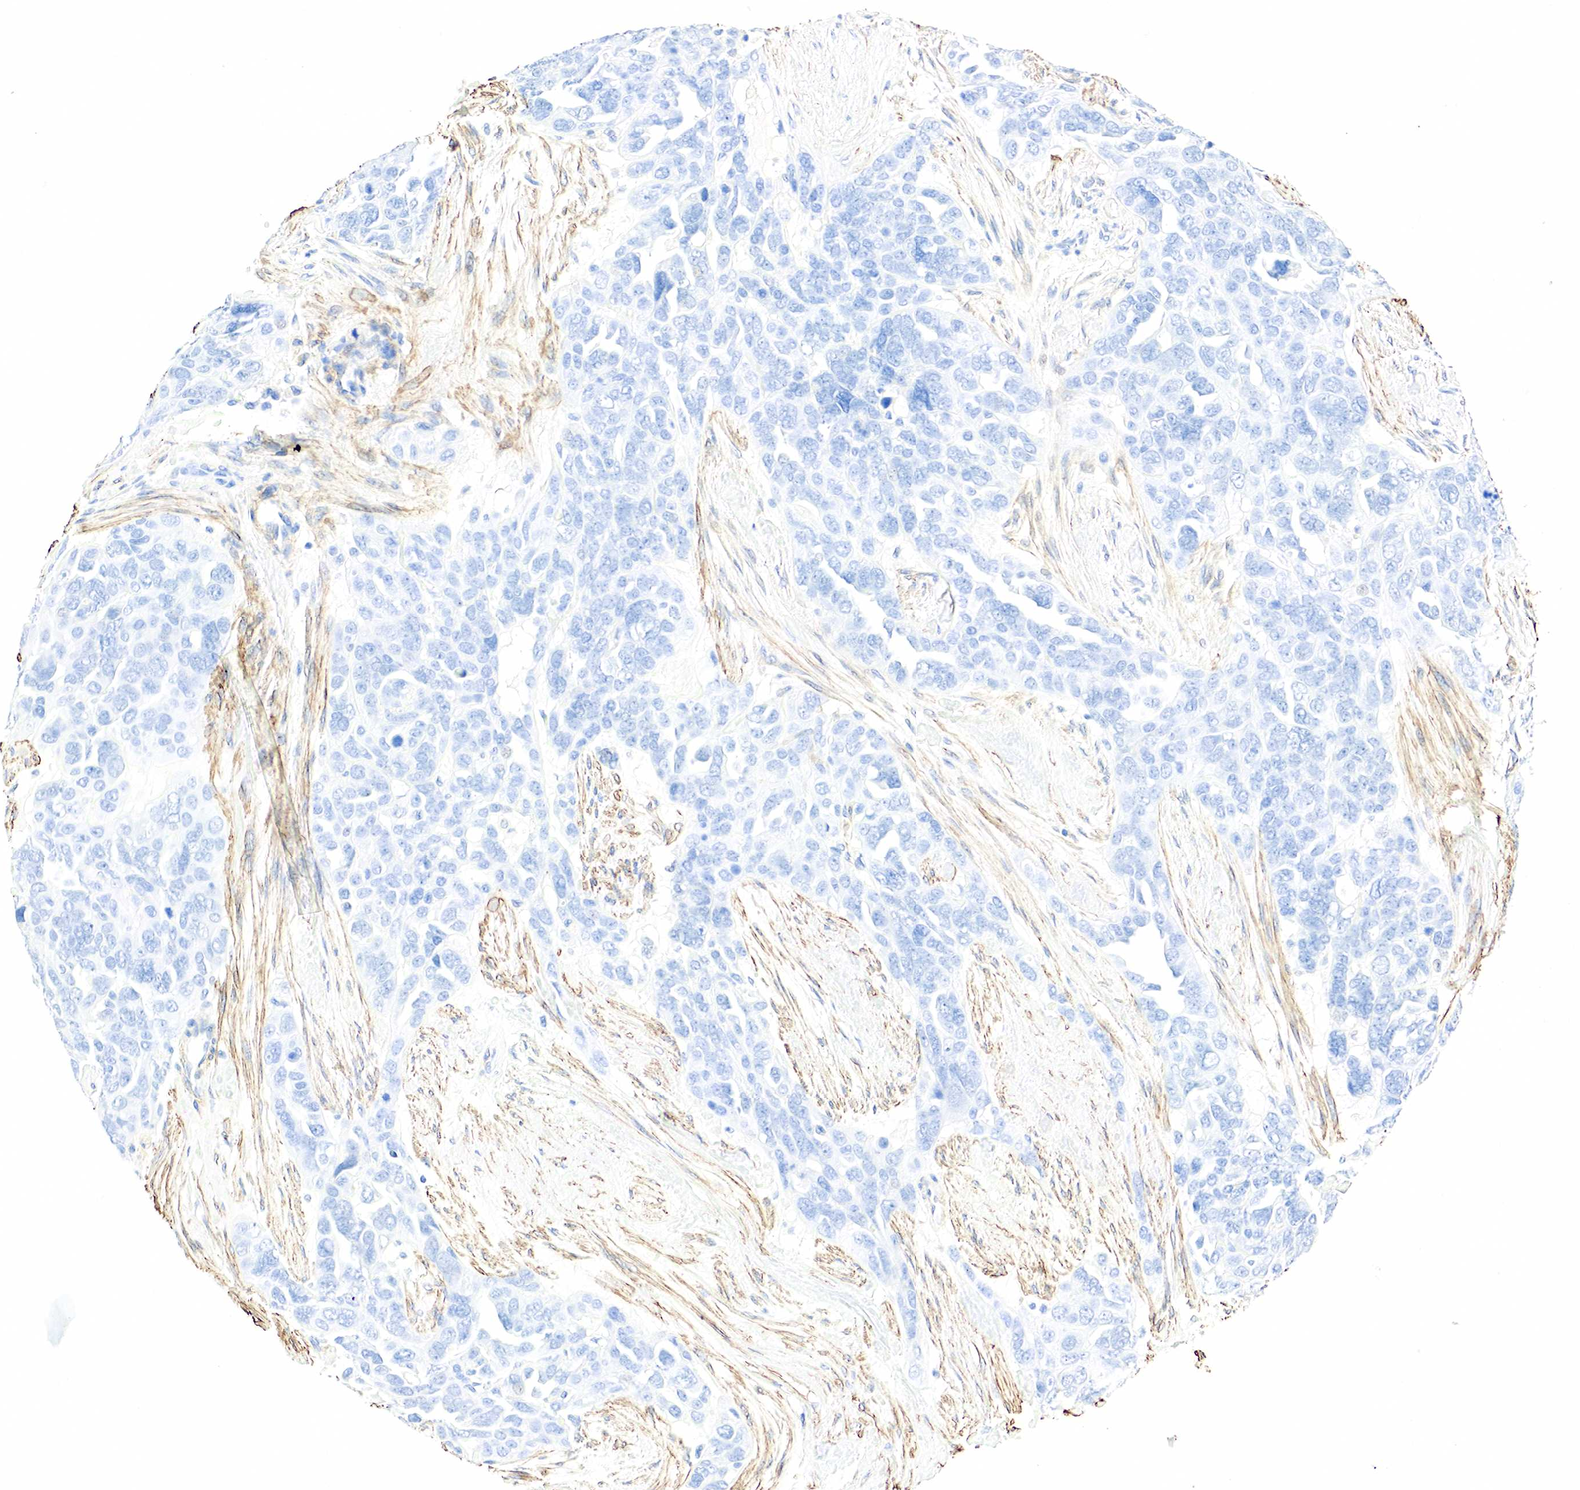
{"staining": {"intensity": "negative", "quantity": "none", "location": "none"}, "tissue": "ovarian cancer", "cell_type": "Tumor cells", "image_type": "cancer", "snomed": [{"axis": "morphology", "description": "Cystadenocarcinoma, serous, NOS"}, {"axis": "topography", "description": "Ovary"}], "caption": "This is an immunohistochemistry (IHC) image of human ovarian cancer. There is no expression in tumor cells.", "gene": "ACTA1", "patient": {"sex": "female", "age": 63}}